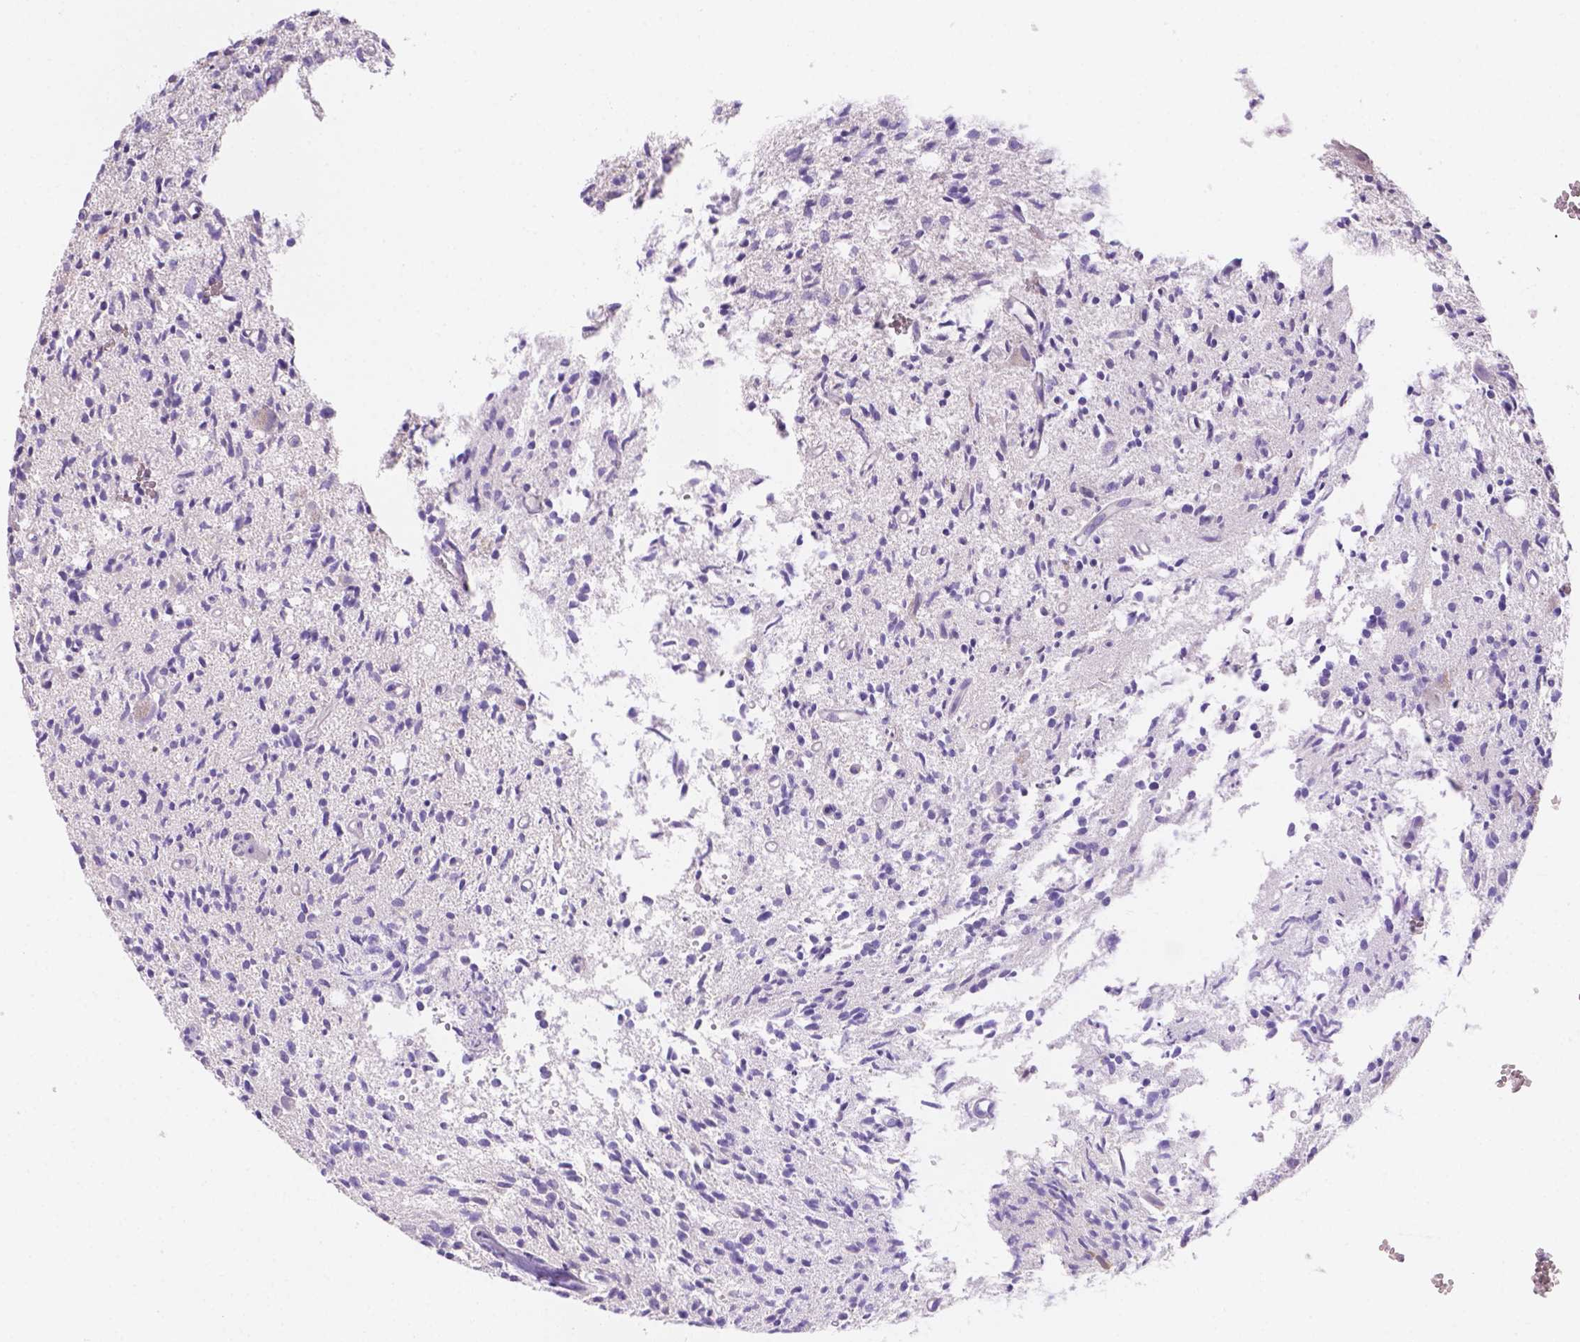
{"staining": {"intensity": "negative", "quantity": "none", "location": "none"}, "tissue": "glioma", "cell_type": "Tumor cells", "image_type": "cancer", "snomed": [{"axis": "morphology", "description": "Glioma, malignant, Low grade"}, {"axis": "topography", "description": "Brain"}], "caption": "DAB (3,3'-diaminobenzidine) immunohistochemical staining of glioma reveals no significant staining in tumor cells. The staining is performed using DAB (3,3'-diaminobenzidine) brown chromogen with nuclei counter-stained in using hematoxylin.", "gene": "CD96", "patient": {"sex": "male", "age": 64}}